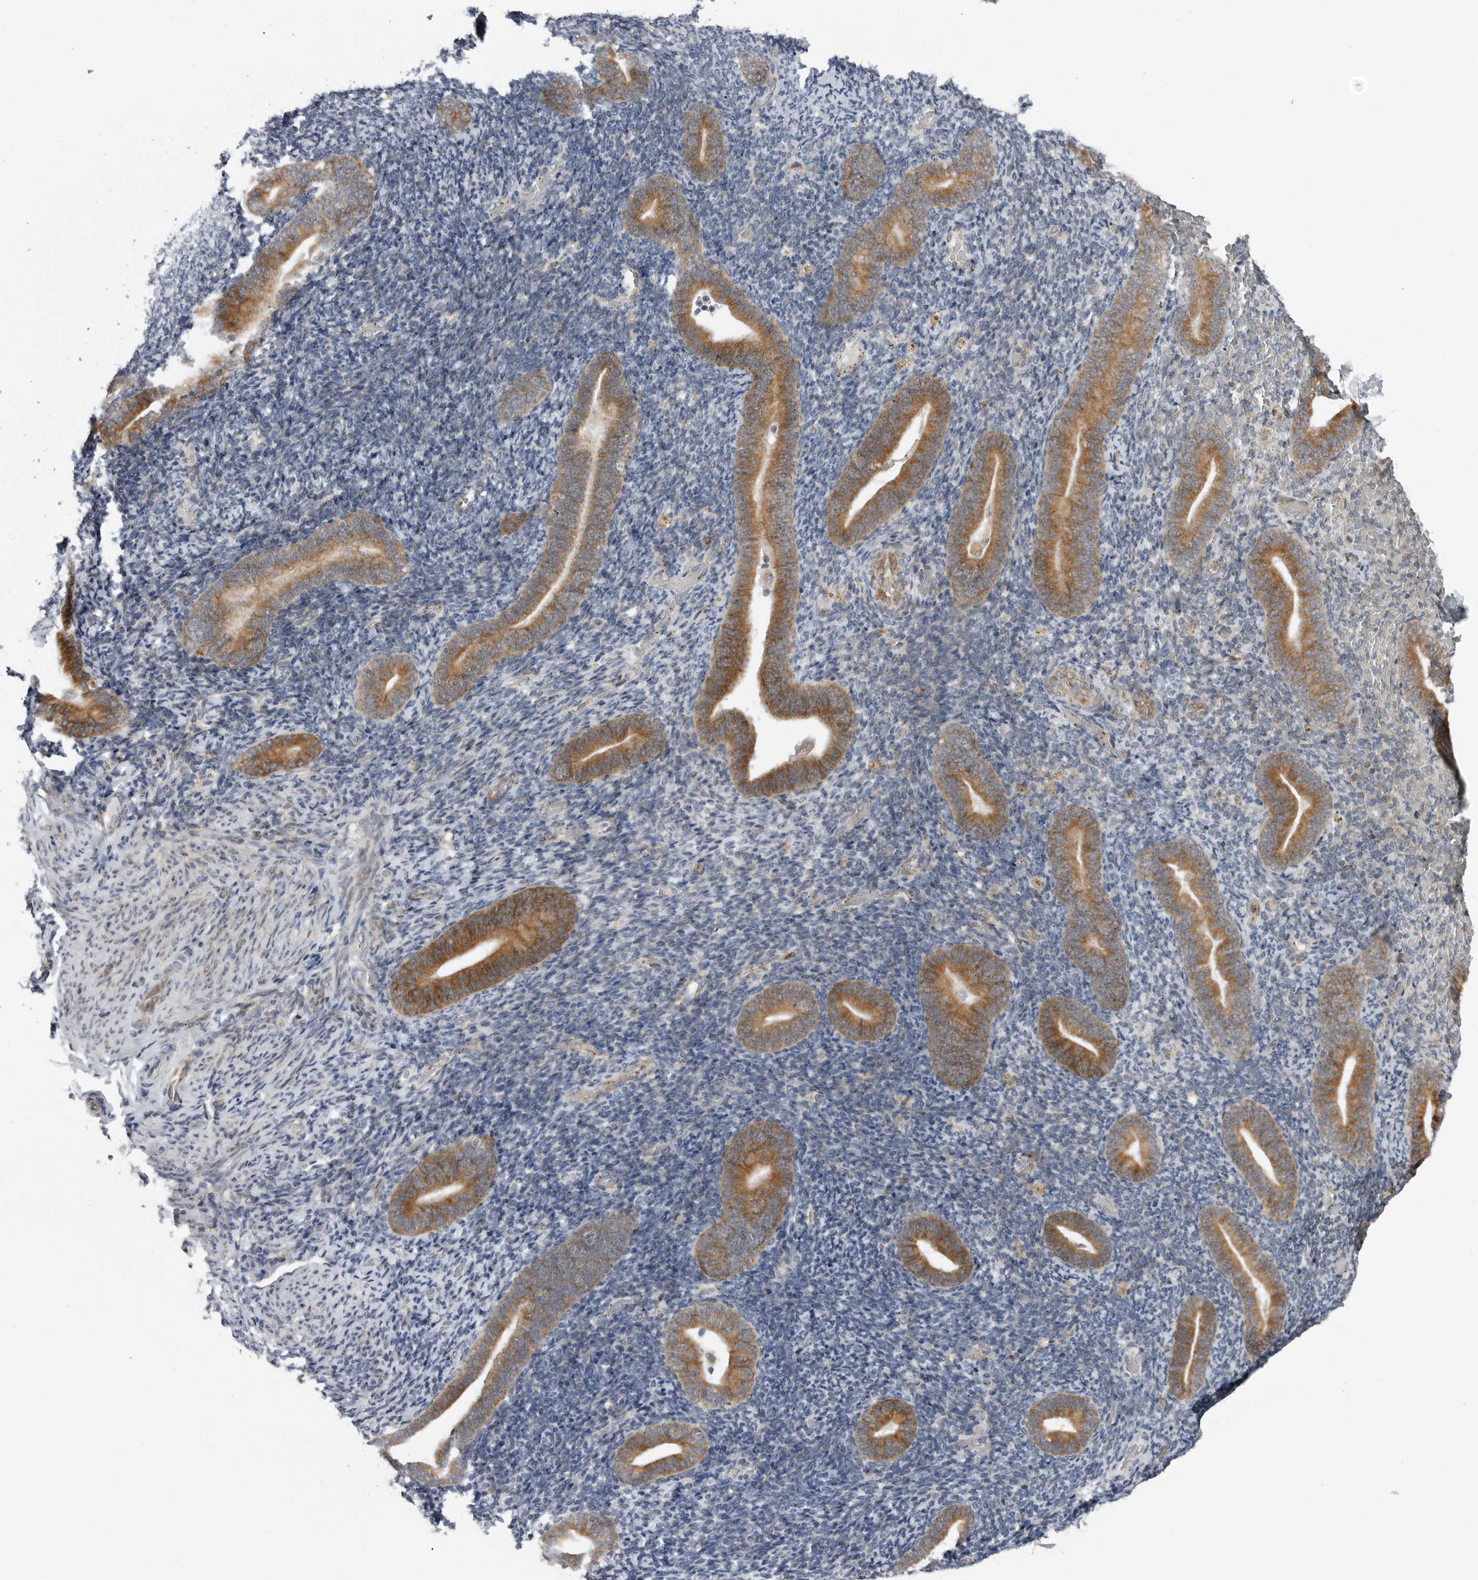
{"staining": {"intensity": "weak", "quantity": "25%-75%", "location": "cytoplasmic/membranous"}, "tissue": "endometrium", "cell_type": "Cells in endometrial stroma", "image_type": "normal", "snomed": [{"axis": "morphology", "description": "Normal tissue, NOS"}, {"axis": "topography", "description": "Endometrium"}], "caption": "Weak cytoplasmic/membranous protein positivity is identified in about 25%-75% of cells in endometrial stroma in endometrium. The staining was performed using DAB to visualize the protein expression in brown, while the nuclei were stained in blue with hematoxylin (Magnification: 20x).", "gene": "ALPK2", "patient": {"sex": "female", "age": 51}}